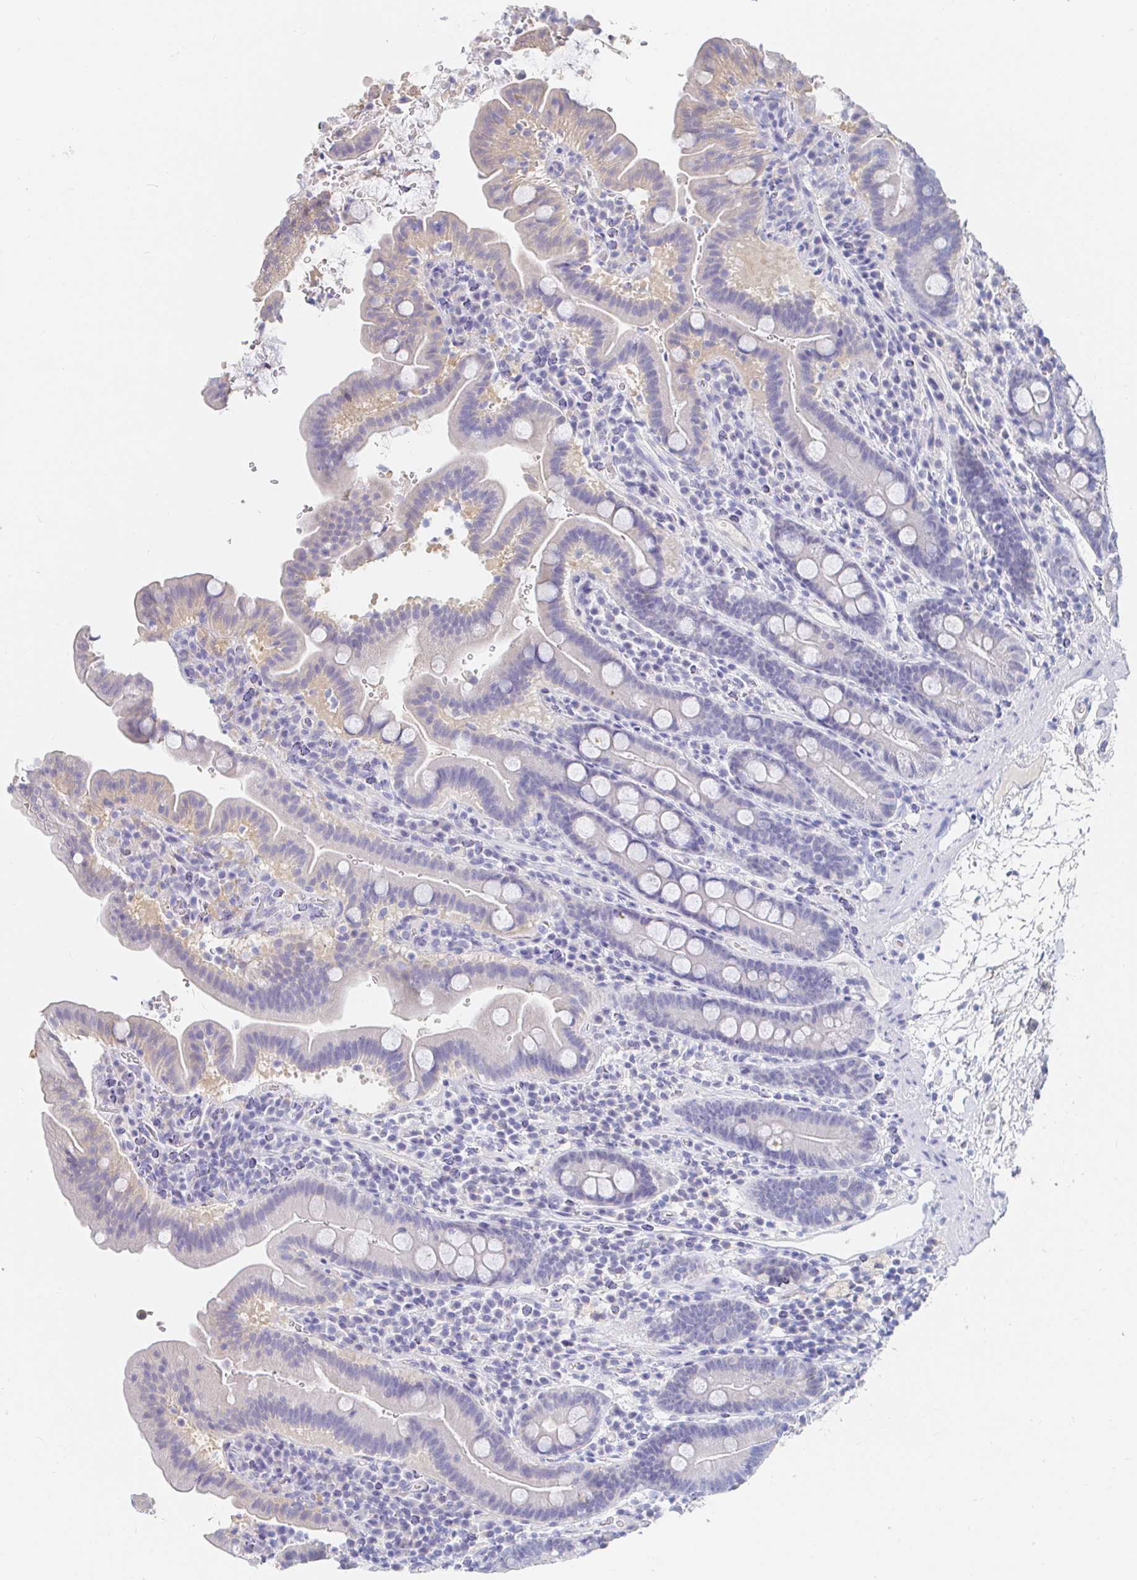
{"staining": {"intensity": "negative", "quantity": "none", "location": "none"}, "tissue": "small intestine", "cell_type": "Glandular cells", "image_type": "normal", "snomed": [{"axis": "morphology", "description": "Normal tissue, NOS"}, {"axis": "topography", "description": "Small intestine"}], "caption": "This is an immunohistochemistry image of normal human small intestine. There is no expression in glandular cells.", "gene": "PDE6B", "patient": {"sex": "male", "age": 26}}